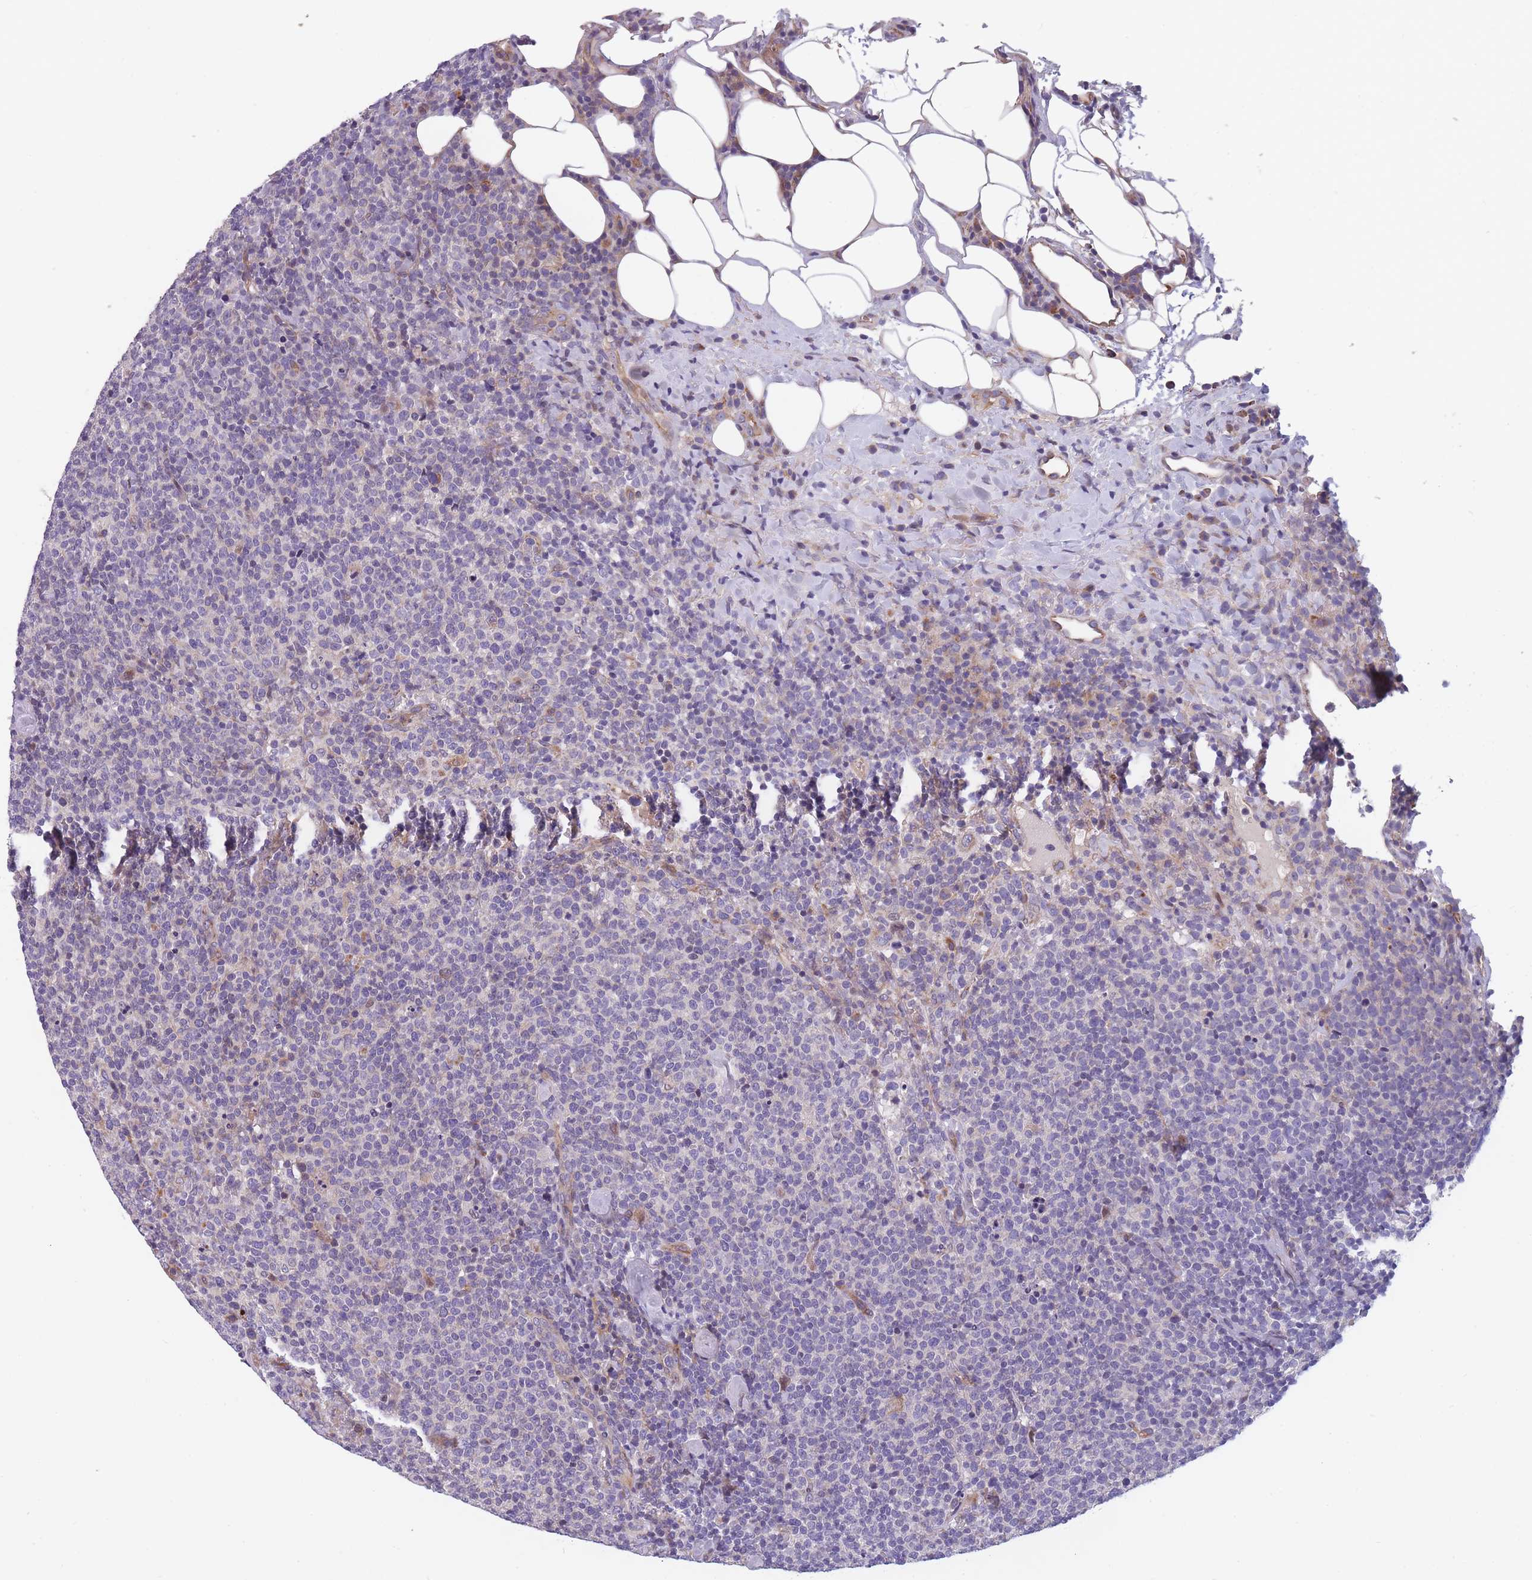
{"staining": {"intensity": "negative", "quantity": "none", "location": "none"}, "tissue": "lymphoma", "cell_type": "Tumor cells", "image_type": "cancer", "snomed": [{"axis": "morphology", "description": "Malignant lymphoma, non-Hodgkin's type, High grade"}, {"axis": "topography", "description": "Lymph node"}], "caption": "This histopathology image is of lymphoma stained with IHC to label a protein in brown with the nuclei are counter-stained blue. There is no staining in tumor cells.", "gene": "FAM83F", "patient": {"sex": "male", "age": 61}}